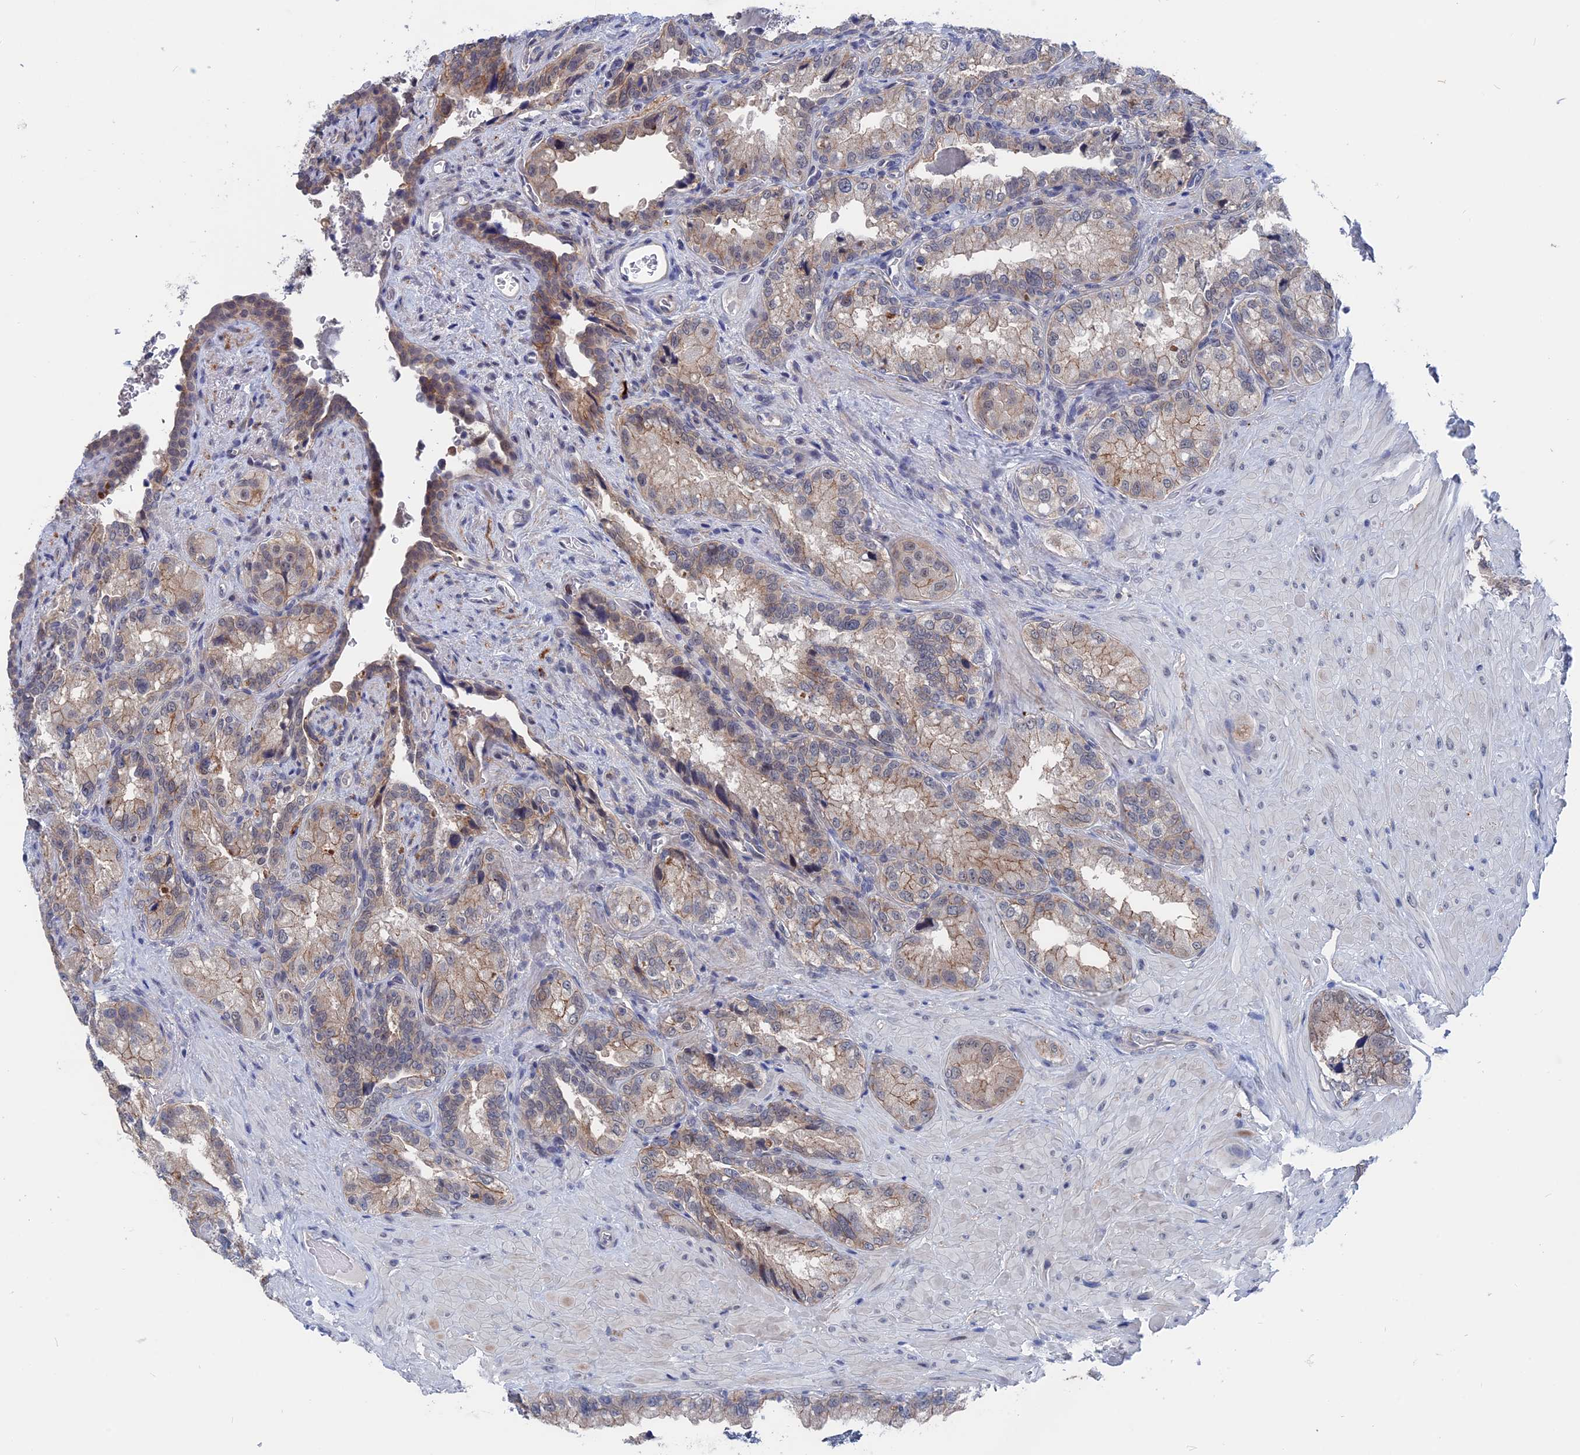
{"staining": {"intensity": "weak", "quantity": "<25%", "location": "cytoplasmic/membranous"}, "tissue": "seminal vesicle", "cell_type": "Glandular cells", "image_type": "normal", "snomed": [{"axis": "morphology", "description": "Normal tissue, NOS"}, {"axis": "topography", "description": "Seminal veicle"}, {"axis": "topography", "description": "Peripheral nerve tissue"}], "caption": "An immunohistochemistry micrograph of unremarkable seminal vesicle is shown. There is no staining in glandular cells of seminal vesicle.", "gene": "MARCHF3", "patient": {"sex": "male", "age": 67}}